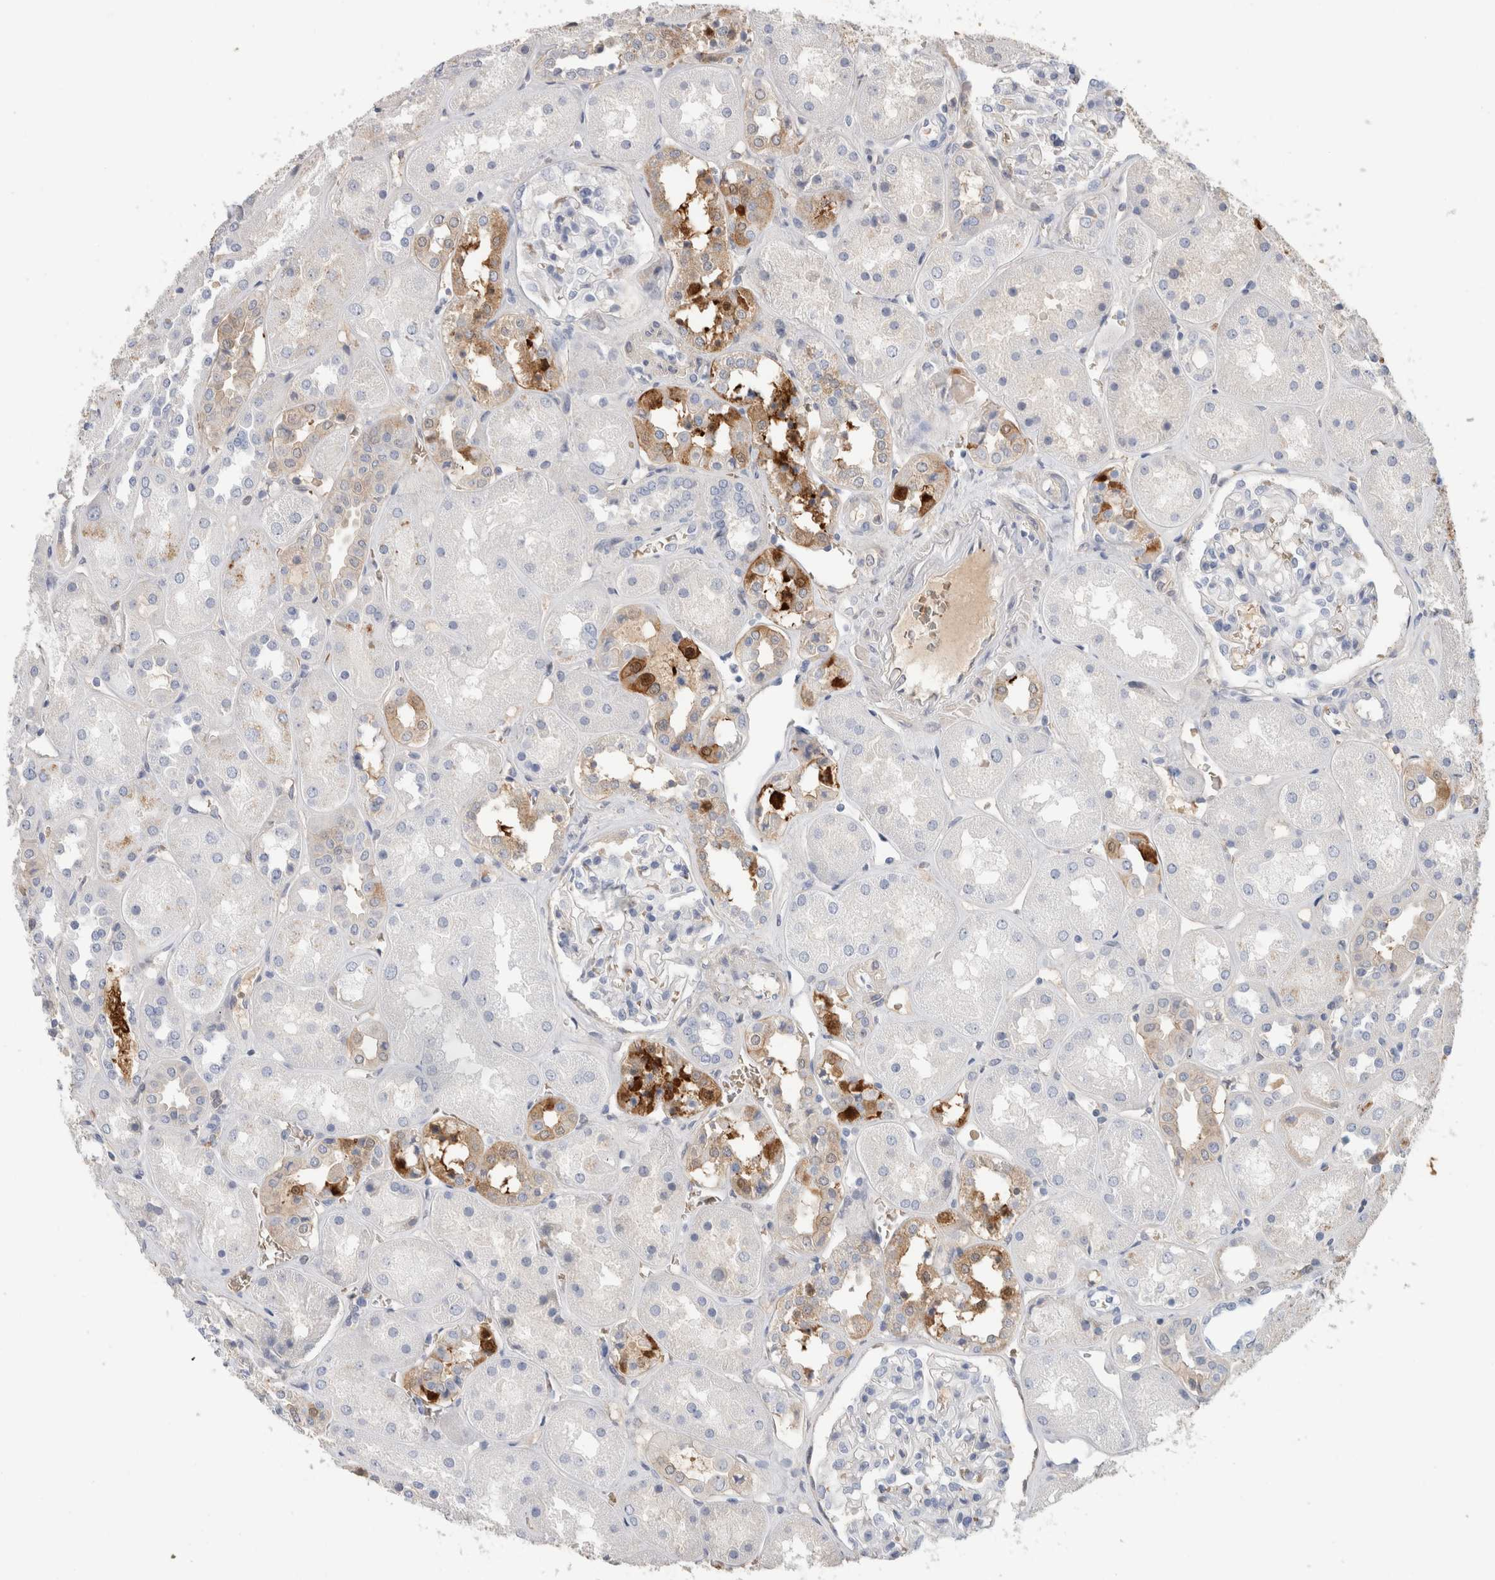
{"staining": {"intensity": "negative", "quantity": "none", "location": "none"}, "tissue": "kidney", "cell_type": "Cells in glomeruli", "image_type": "normal", "snomed": [{"axis": "morphology", "description": "Normal tissue, NOS"}, {"axis": "topography", "description": "Kidney"}], "caption": "This histopathology image is of unremarkable kidney stained with immunohistochemistry (IHC) to label a protein in brown with the nuclei are counter-stained blue. There is no positivity in cells in glomeruli.", "gene": "CA1", "patient": {"sex": "male", "age": 70}}